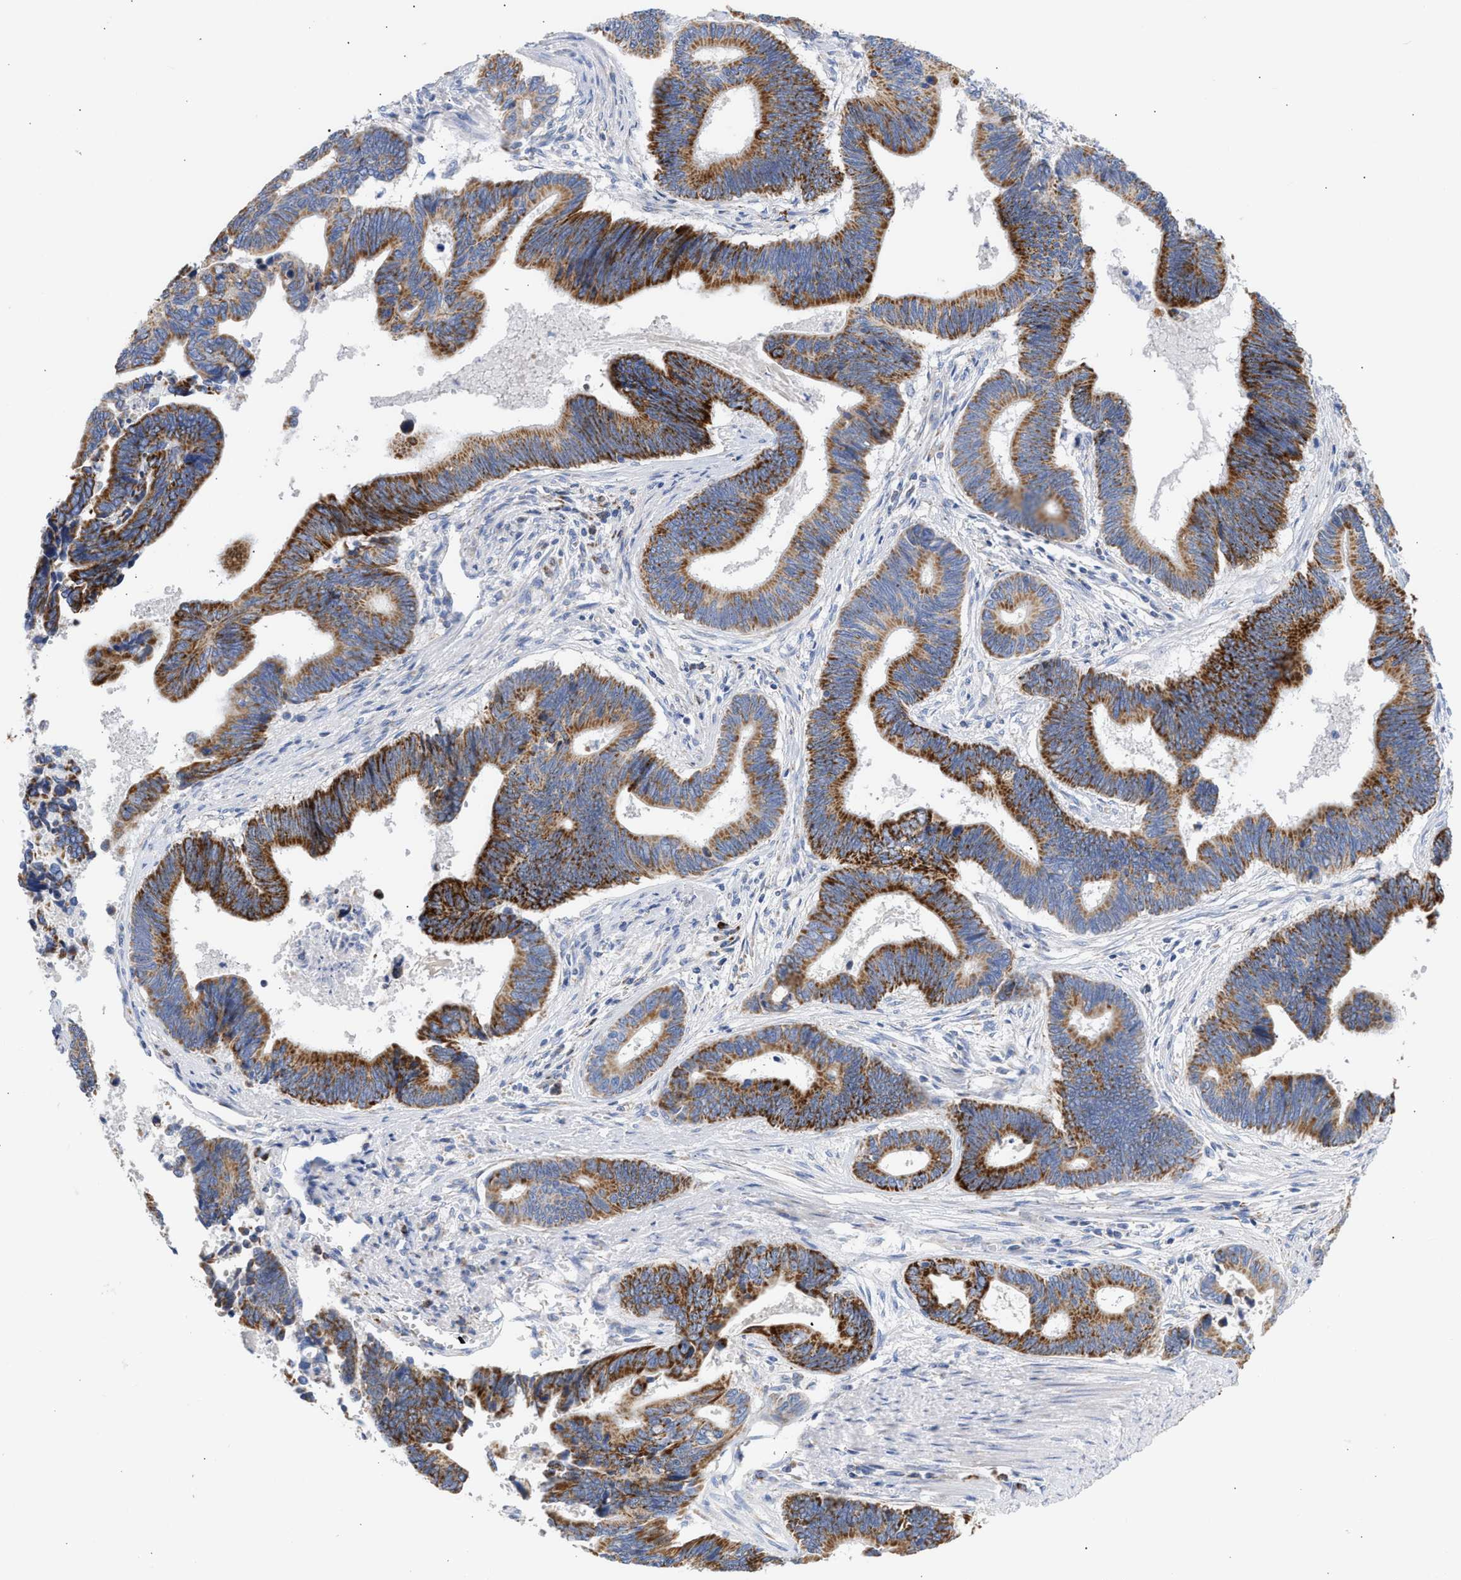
{"staining": {"intensity": "strong", "quantity": ">75%", "location": "cytoplasmic/membranous"}, "tissue": "pancreatic cancer", "cell_type": "Tumor cells", "image_type": "cancer", "snomed": [{"axis": "morphology", "description": "Adenocarcinoma, NOS"}, {"axis": "topography", "description": "Pancreas"}], "caption": "IHC of human pancreatic adenocarcinoma exhibits high levels of strong cytoplasmic/membranous expression in about >75% of tumor cells.", "gene": "ACOT13", "patient": {"sex": "female", "age": 70}}